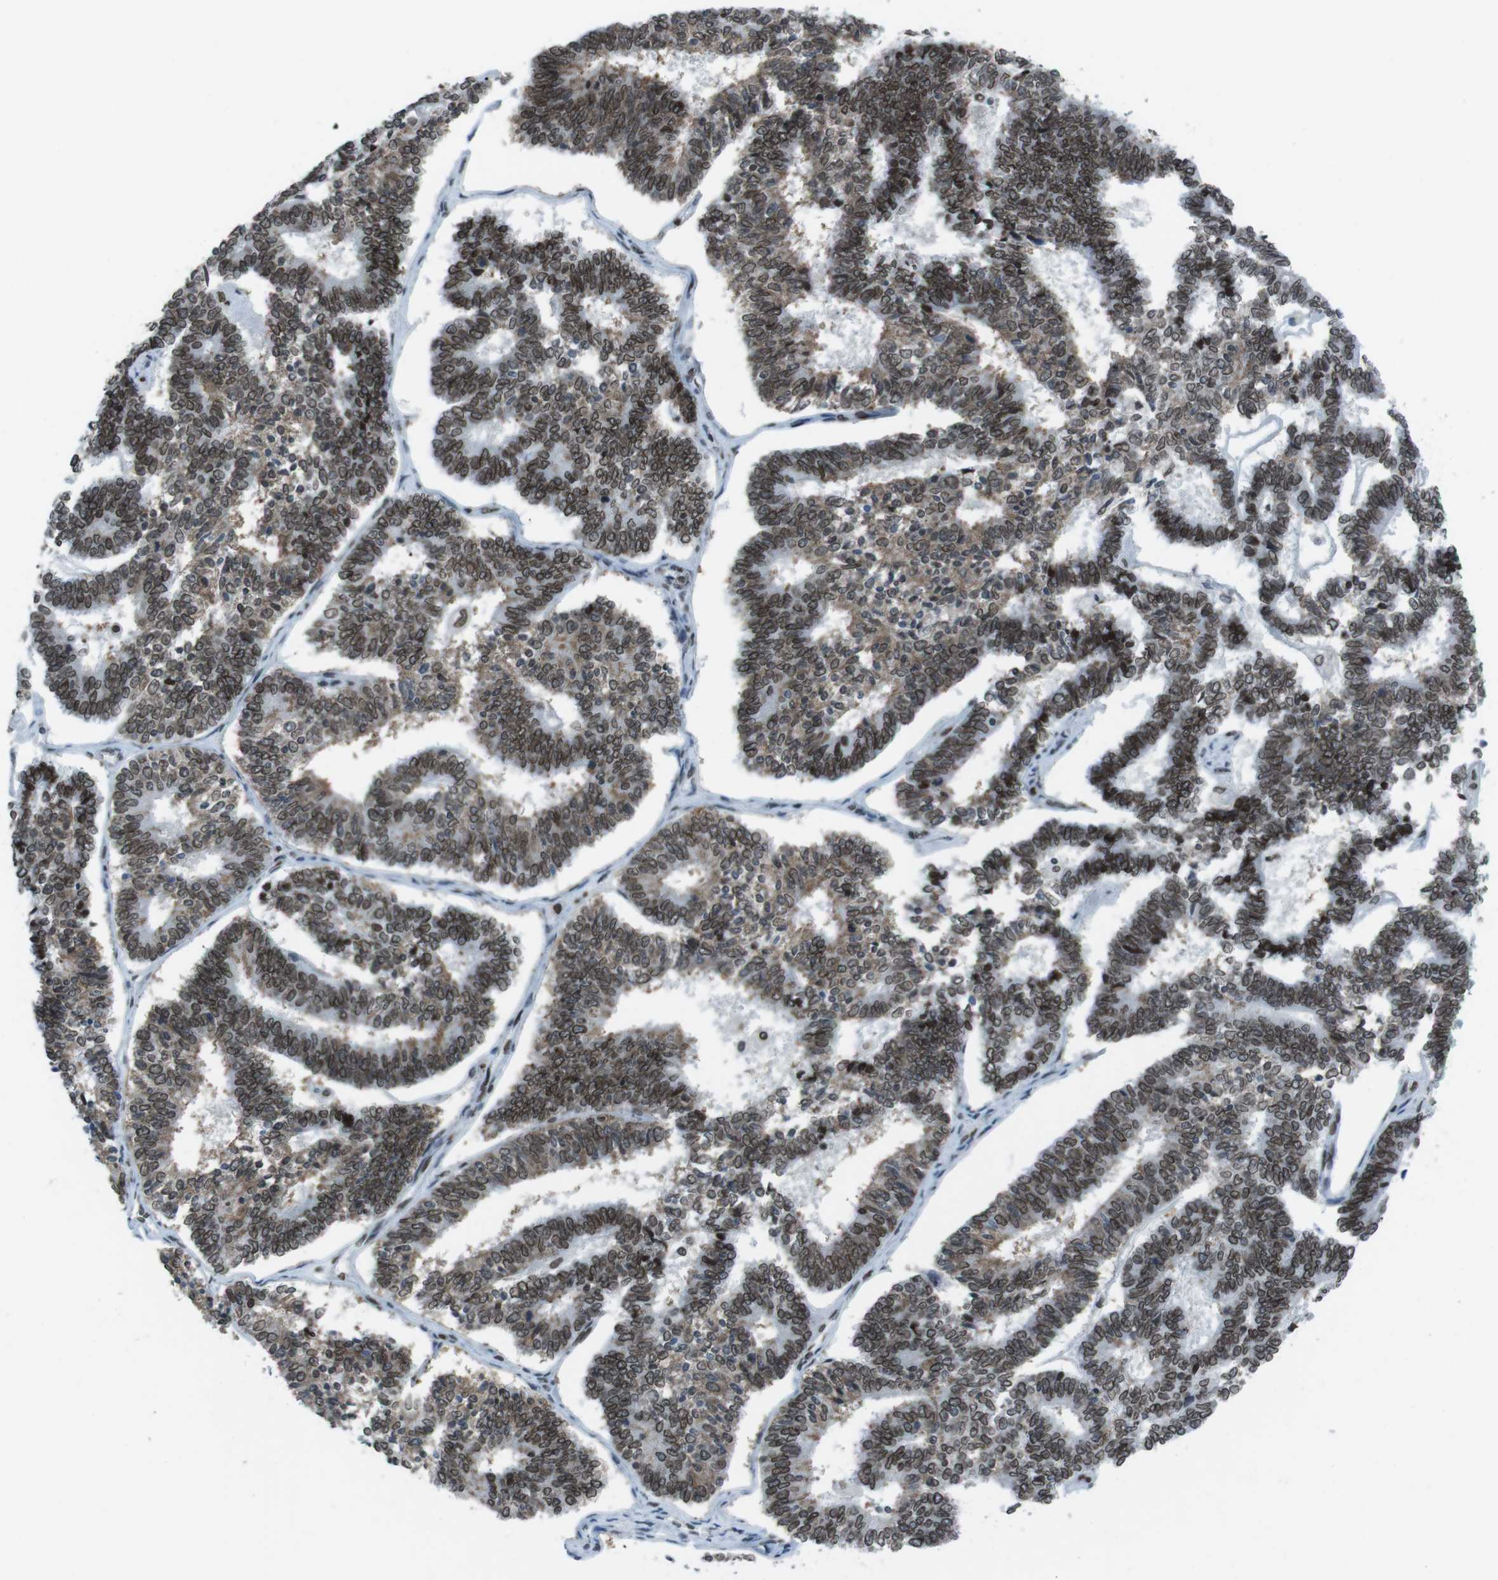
{"staining": {"intensity": "strong", "quantity": ">75%", "location": "cytoplasmic/membranous,nuclear"}, "tissue": "endometrial cancer", "cell_type": "Tumor cells", "image_type": "cancer", "snomed": [{"axis": "morphology", "description": "Adenocarcinoma, NOS"}, {"axis": "topography", "description": "Endometrium"}], "caption": "Human endometrial adenocarcinoma stained with a brown dye demonstrates strong cytoplasmic/membranous and nuclear positive positivity in approximately >75% of tumor cells.", "gene": "MAD1L1", "patient": {"sex": "female", "age": 70}}